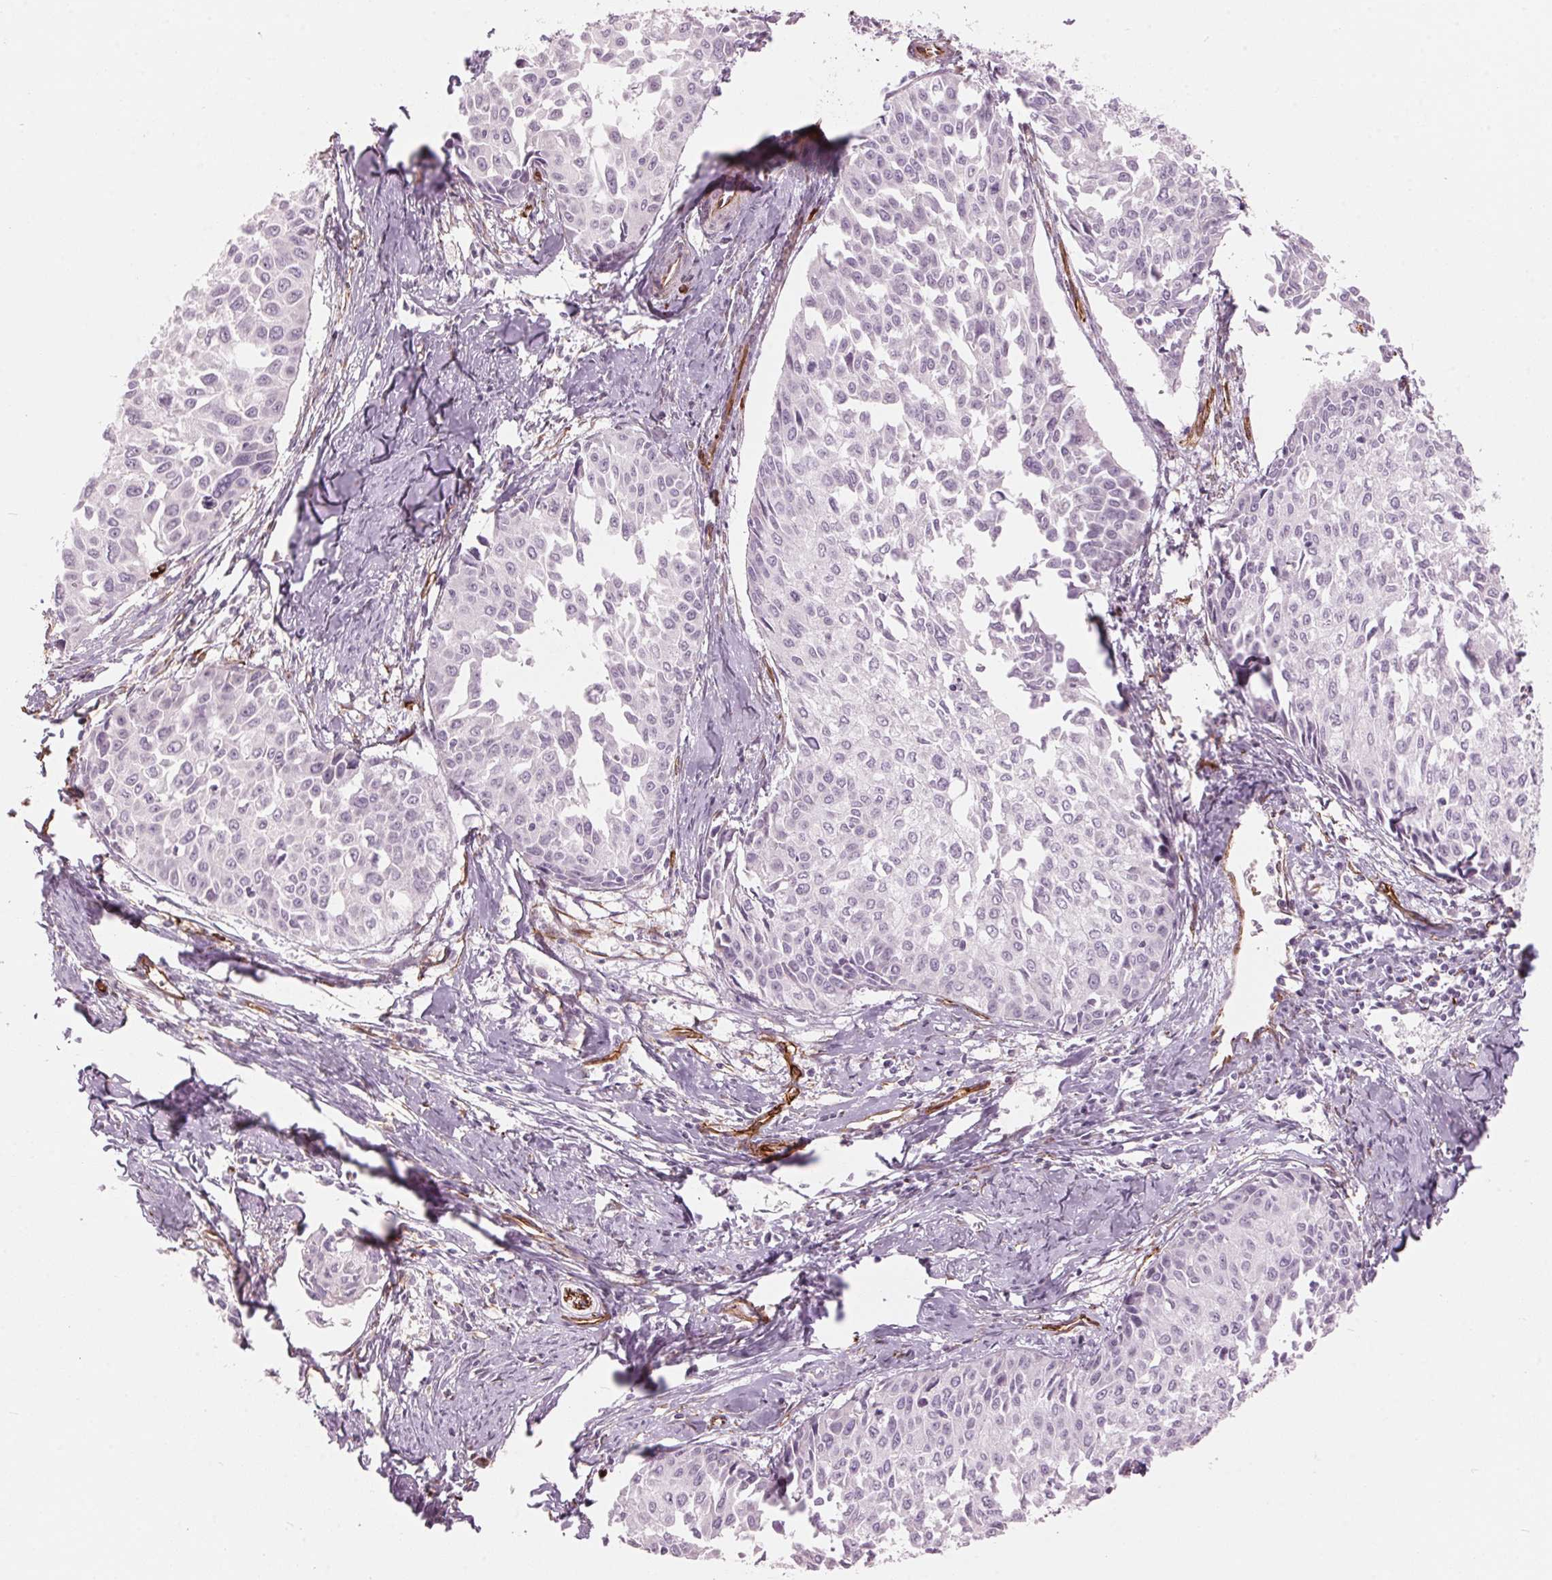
{"staining": {"intensity": "negative", "quantity": "none", "location": "none"}, "tissue": "cervical cancer", "cell_type": "Tumor cells", "image_type": "cancer", "snomed": [{"axis": "morphology", "description": "Squamous cell carcinoma, NOS"}, {"axis": "topography", "description": "Cervix"}], "caption": "This is an immunohistochemistry (IHC) photomicrograph of human cervical cancer (squamous cell carcinoma). There is no positivity in tumor cells.", "gene": "CLPS", "patient": {"sex": "female", "age": 50}}